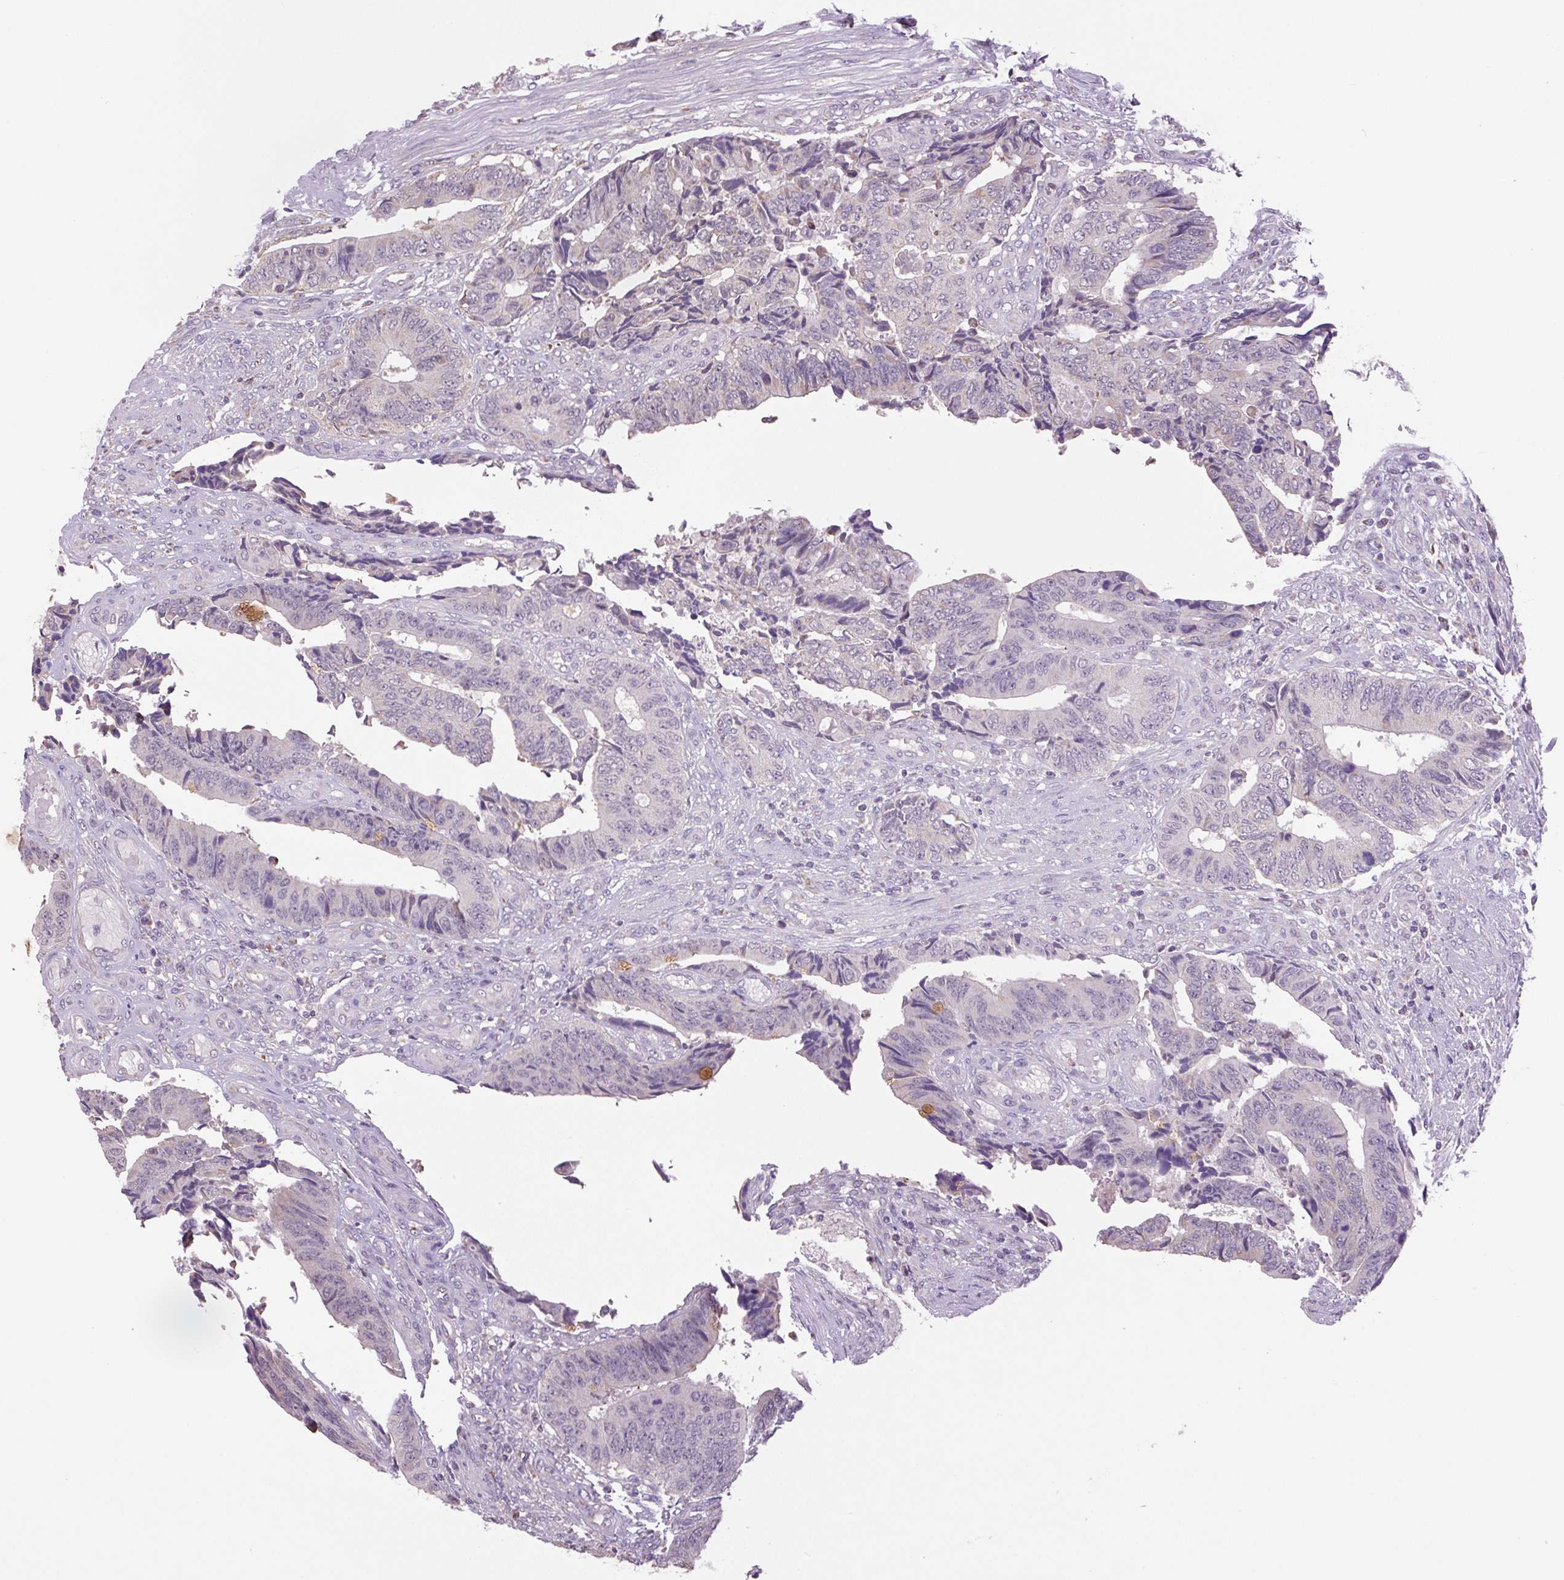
{"staining": {"intensity": "negative", "quantity": "none", "location": "none"}, "tissue": "colorectal cancer", "cell_type": "Tumor cells", "image_type": "cancer", "snomed": [{"axis": "morphology", "description": "Adenocarcinoma, NOS"}, {"axis": "topography", "description": "Colon"}], "caption": "Immunohistochemistry of human colorectal cancer shows no positivity in tumor cells.", "gene": "SGF29", "patient": {"sex": "male", "age": 87}}